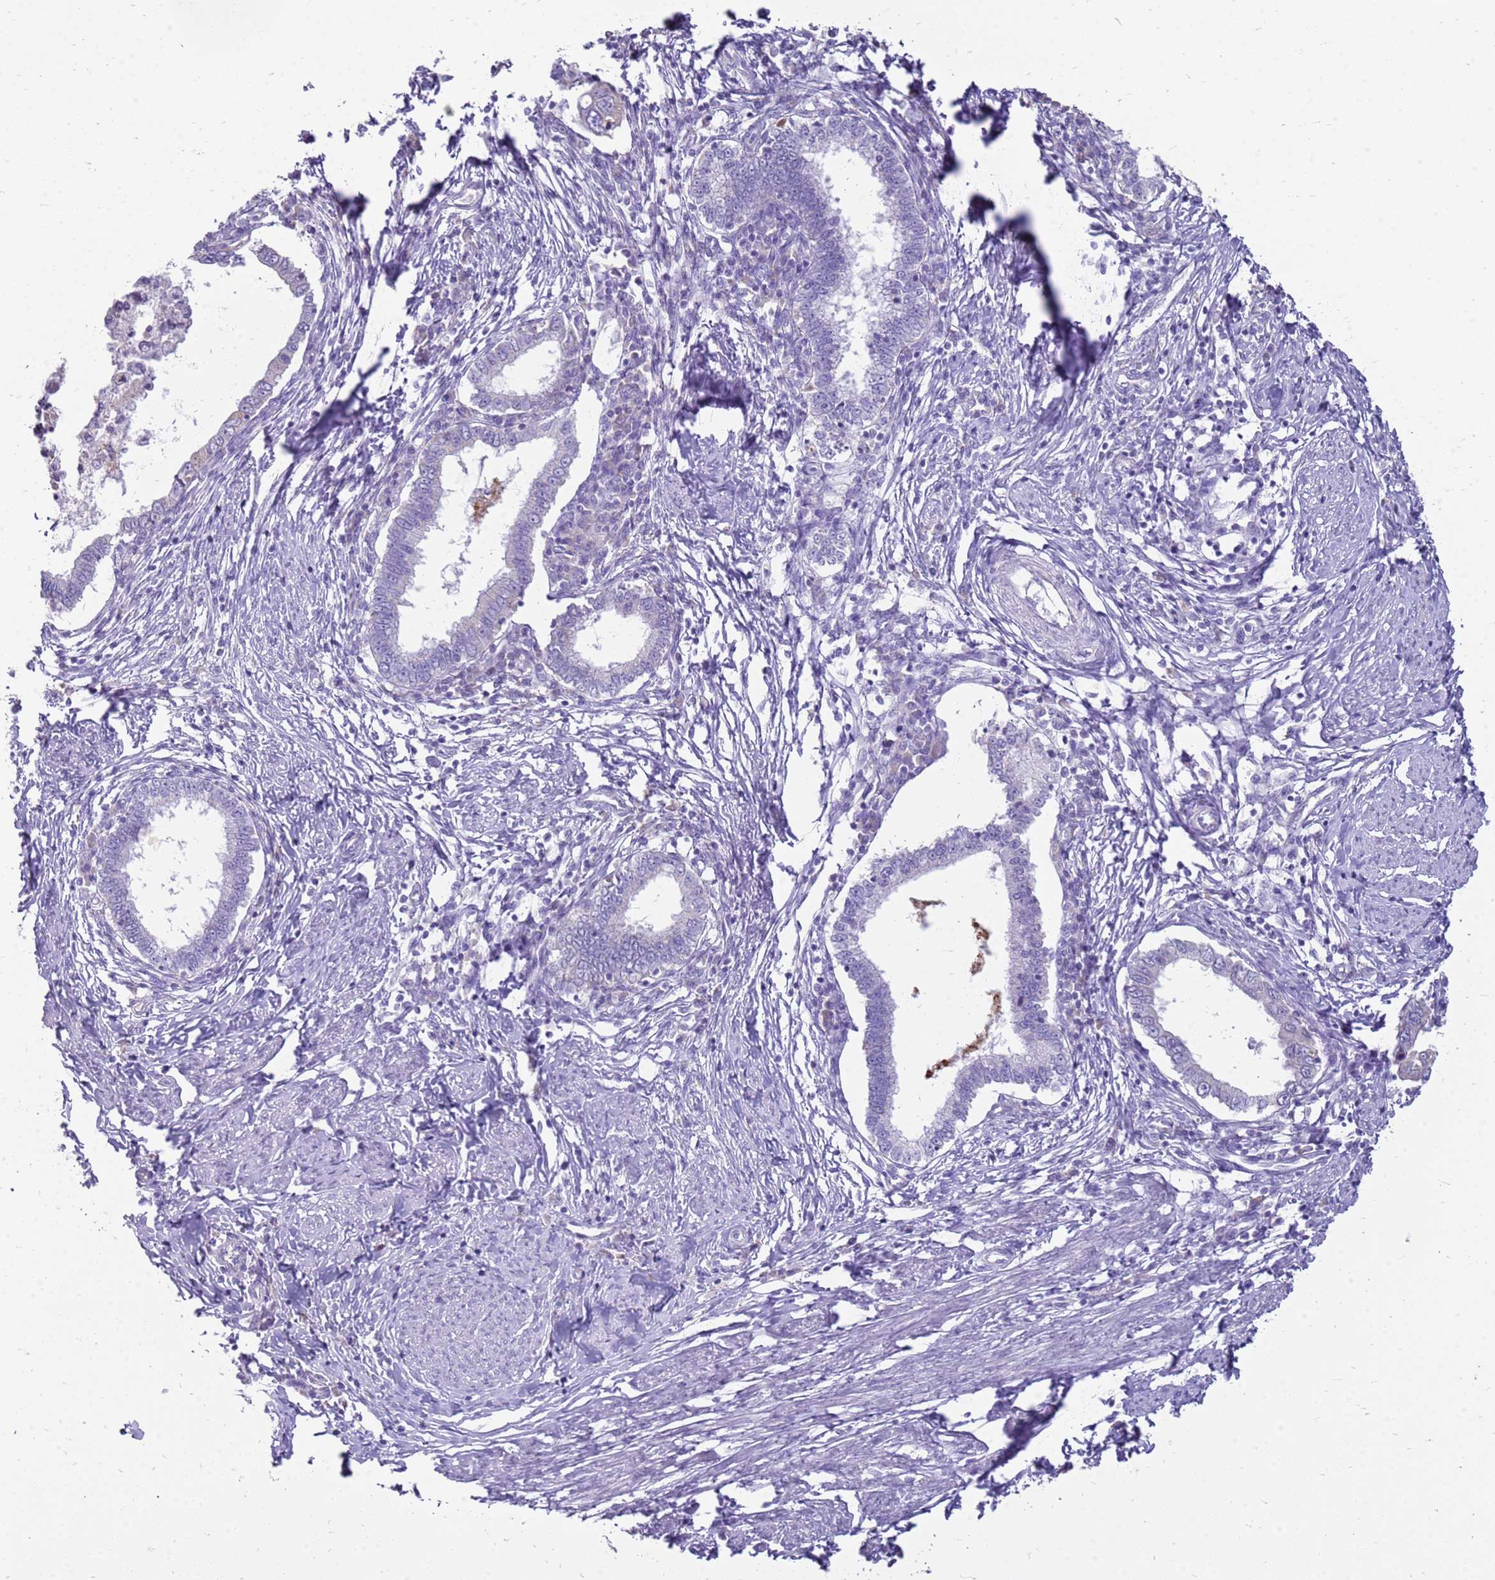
{"staining": {"intensity": "negative", "quantity": "none", "location": "none"}, "tissue": "cervical cancer", "cell_type": "Tumor cells", "image_type": "cancer", "snomed": [{"axis": "morphology", "description": "Adenocarcinoma, NOS"}, {"axis": "topography", "description": "Cervix"}], "caption": "DAB (3,3'-diaminobenzidine) immunohistochemical staining of adenocarcinoma (cervical) shows no significant staining in tumor cells.", "gene": "FABP2", "patient": {"sex": "female", "age": 36}}